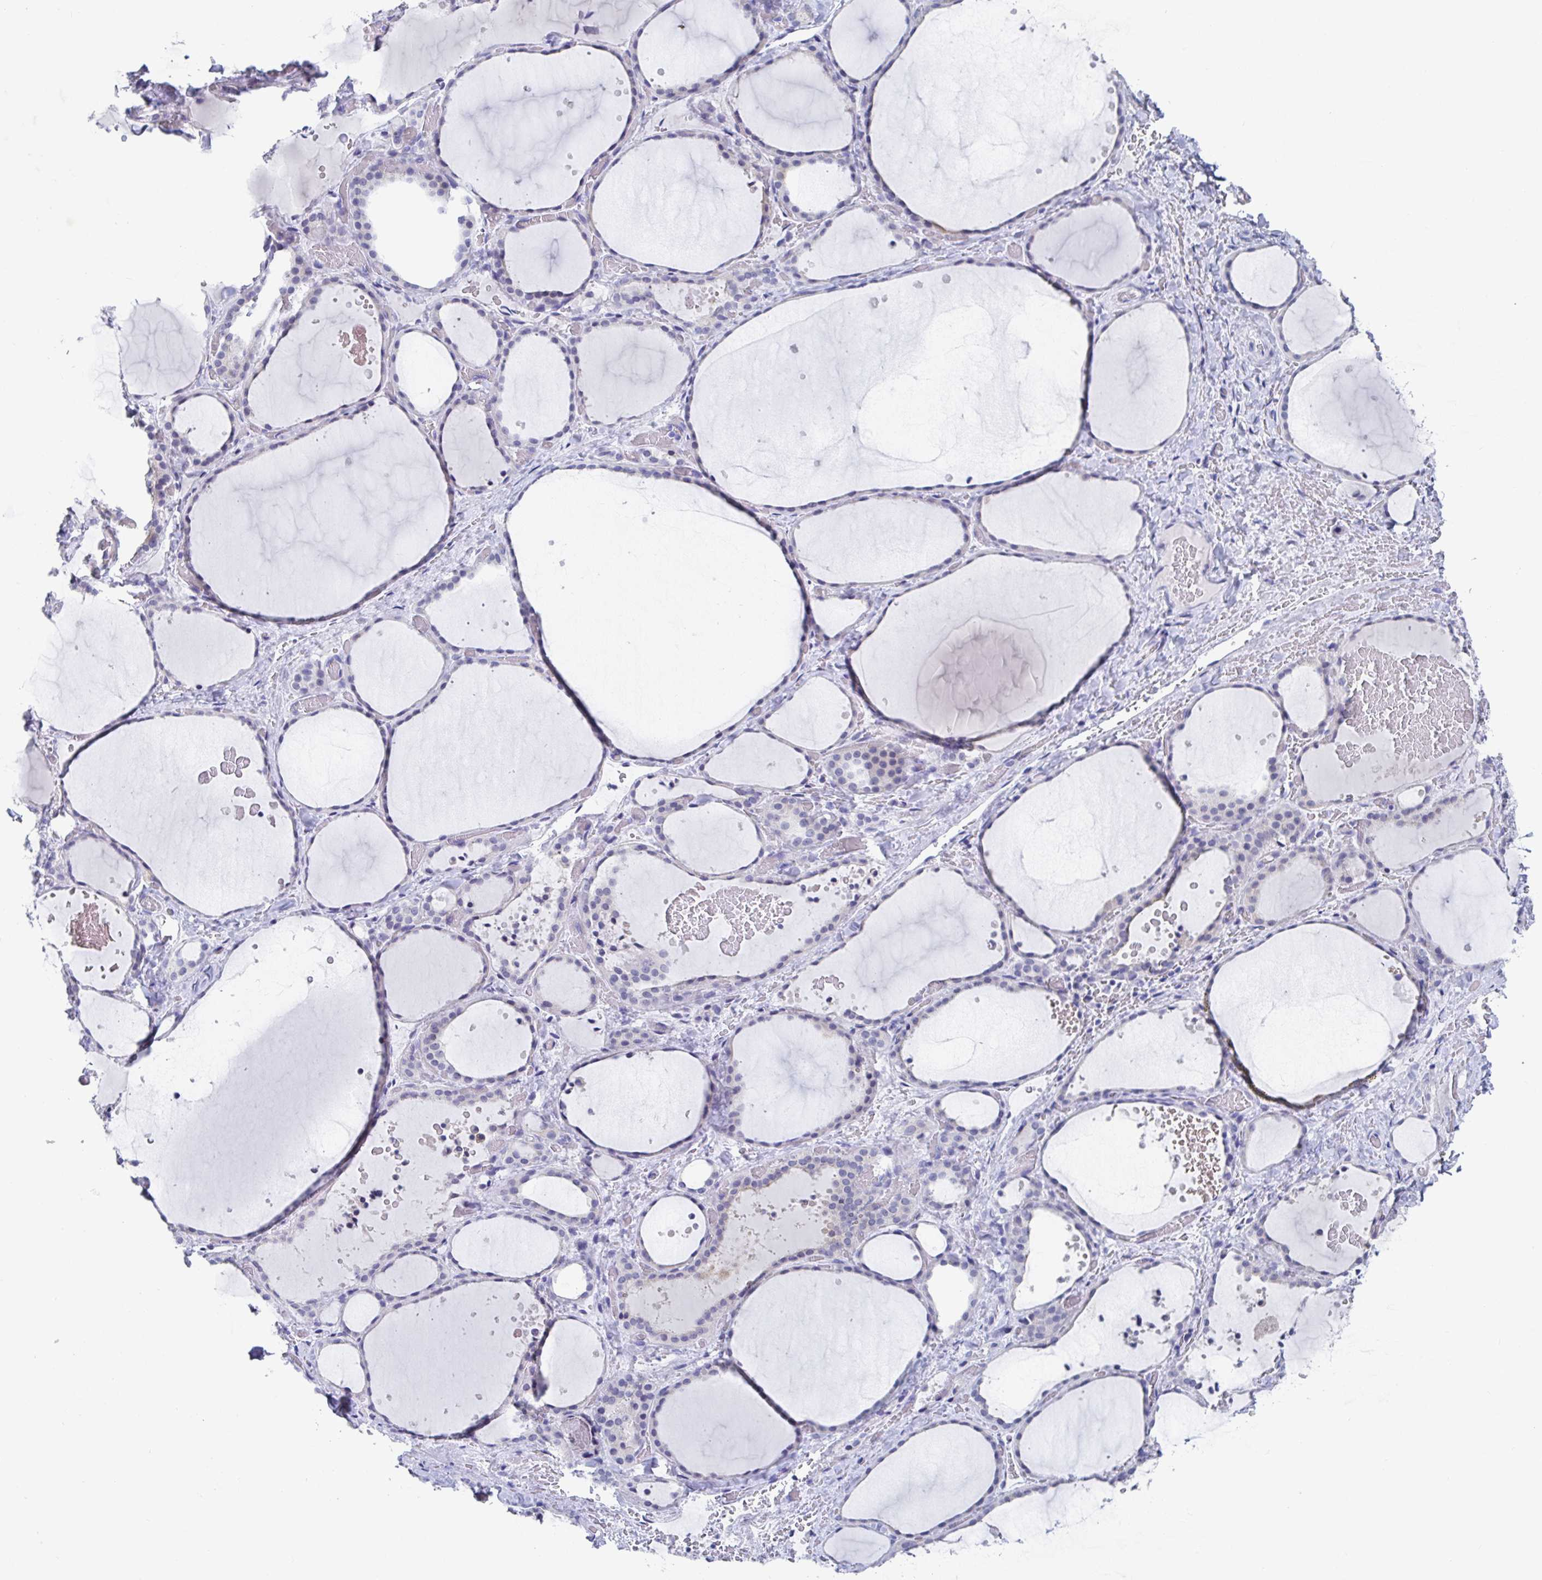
{"staining": {"intensity": "negative", "quantity": "none", "location": "none"}, "tissue": "thyroid gland", "cell_type": "Glandular cells", "image_type": "normal", "snomed": [{"axis": "morphology", "description": "Normal tissue, NOS"}, {"axis": "topography", "description": "Thyroid gland"}], "caption": "DAB (3,3'-diaminobenzidine) immunohistochemical staining of benign human thyroid gland demonstrates no significant positivity in glandular cells.", "gene": "TAS2R39", "patient": {"sex": "female", "age": 36}}